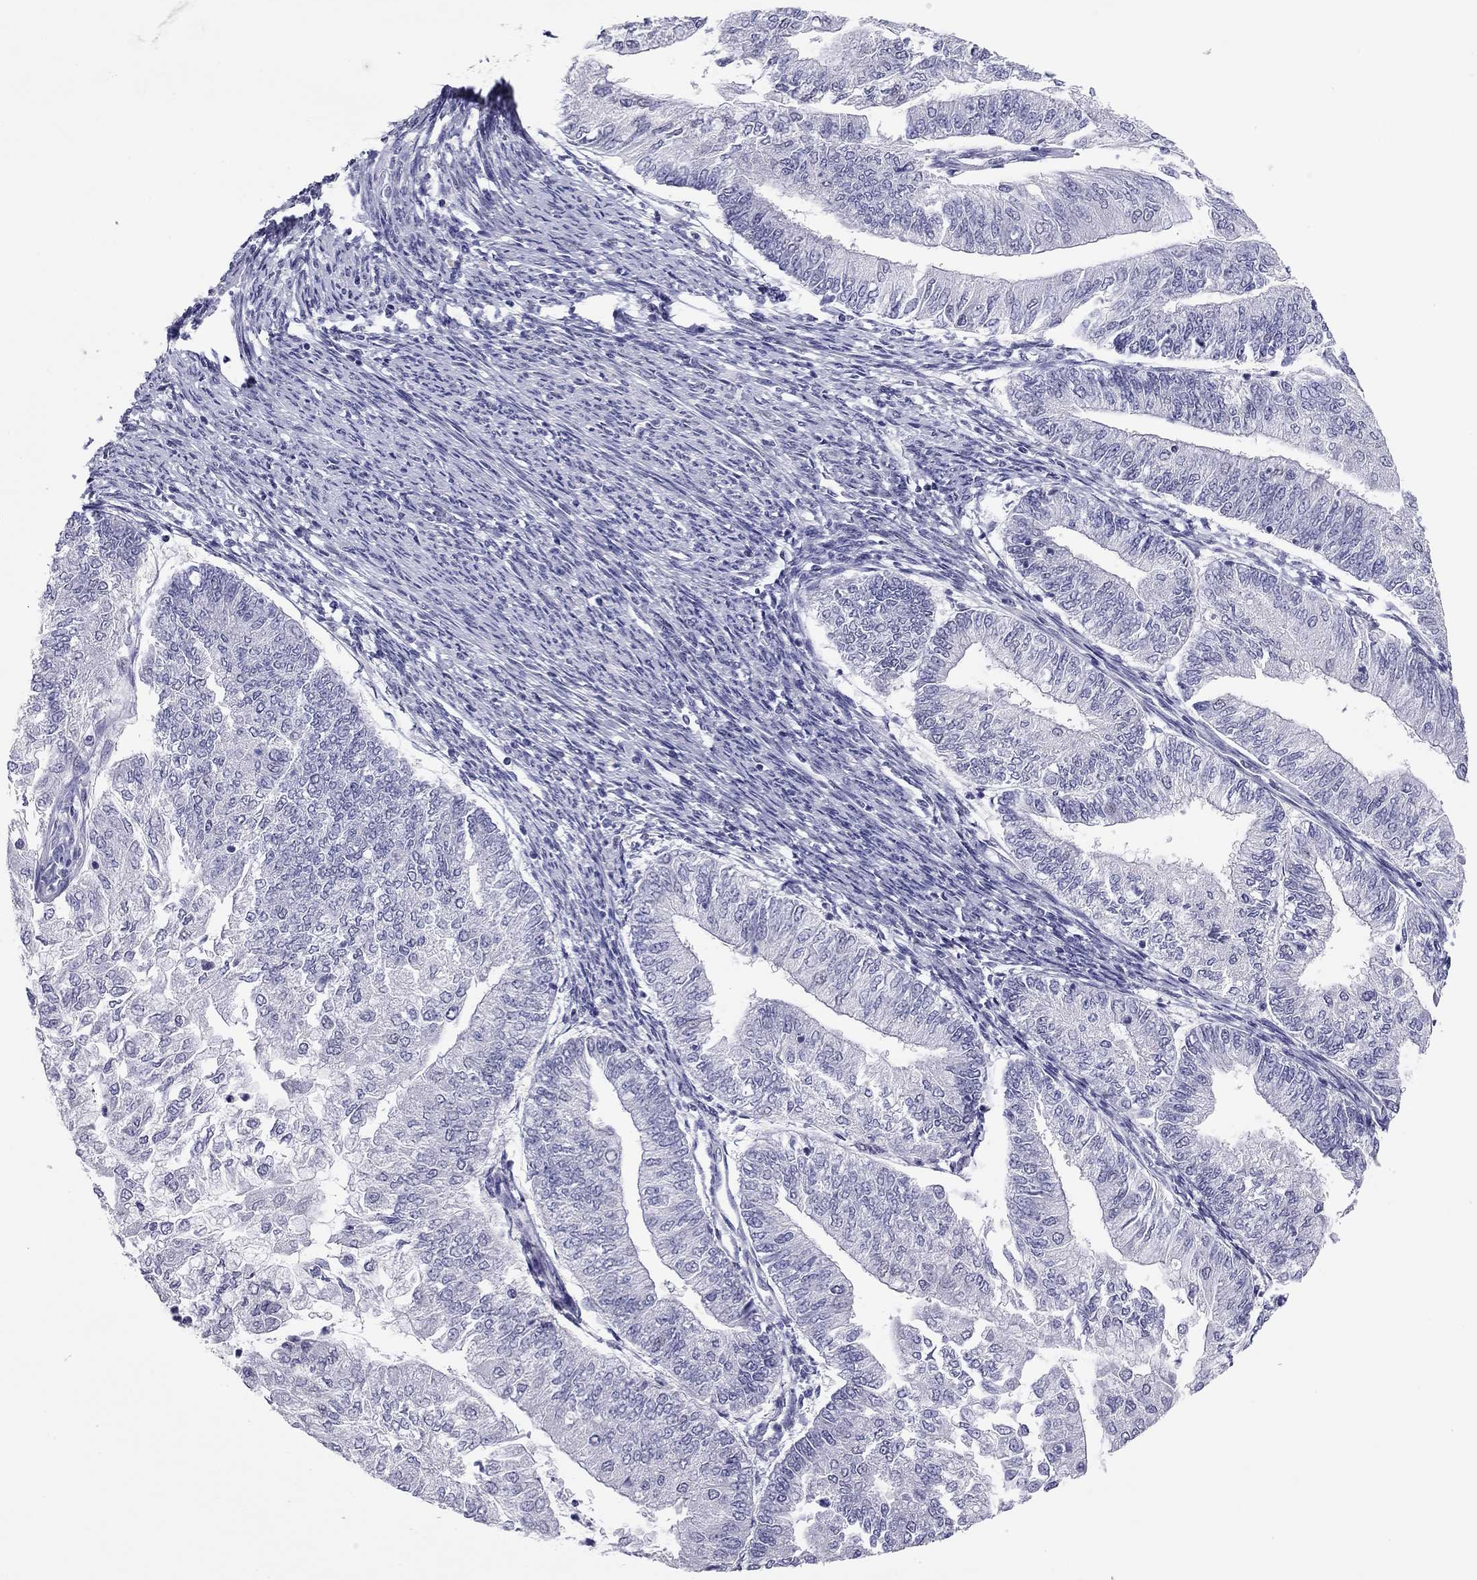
{"staining": {"intensity": "negative", "quantity": "none", "location": "none"}, "tissue": "endometrial cancer", "cell_type": "Tumor cells", "image_type": "cancer", "snomed": [{"axis": "morphology", "description": "Adenocarcinoma, NOS"}, {"axis": "topography", "description": "Endometrium"}], "caption": "Immunohistochemistry (IHC) of endometrial cancer (adenocarcinoma) reveals no expression in tumor cells.", "gene": "DOT1L", "patient": {"sex": "female", "age": 59}}